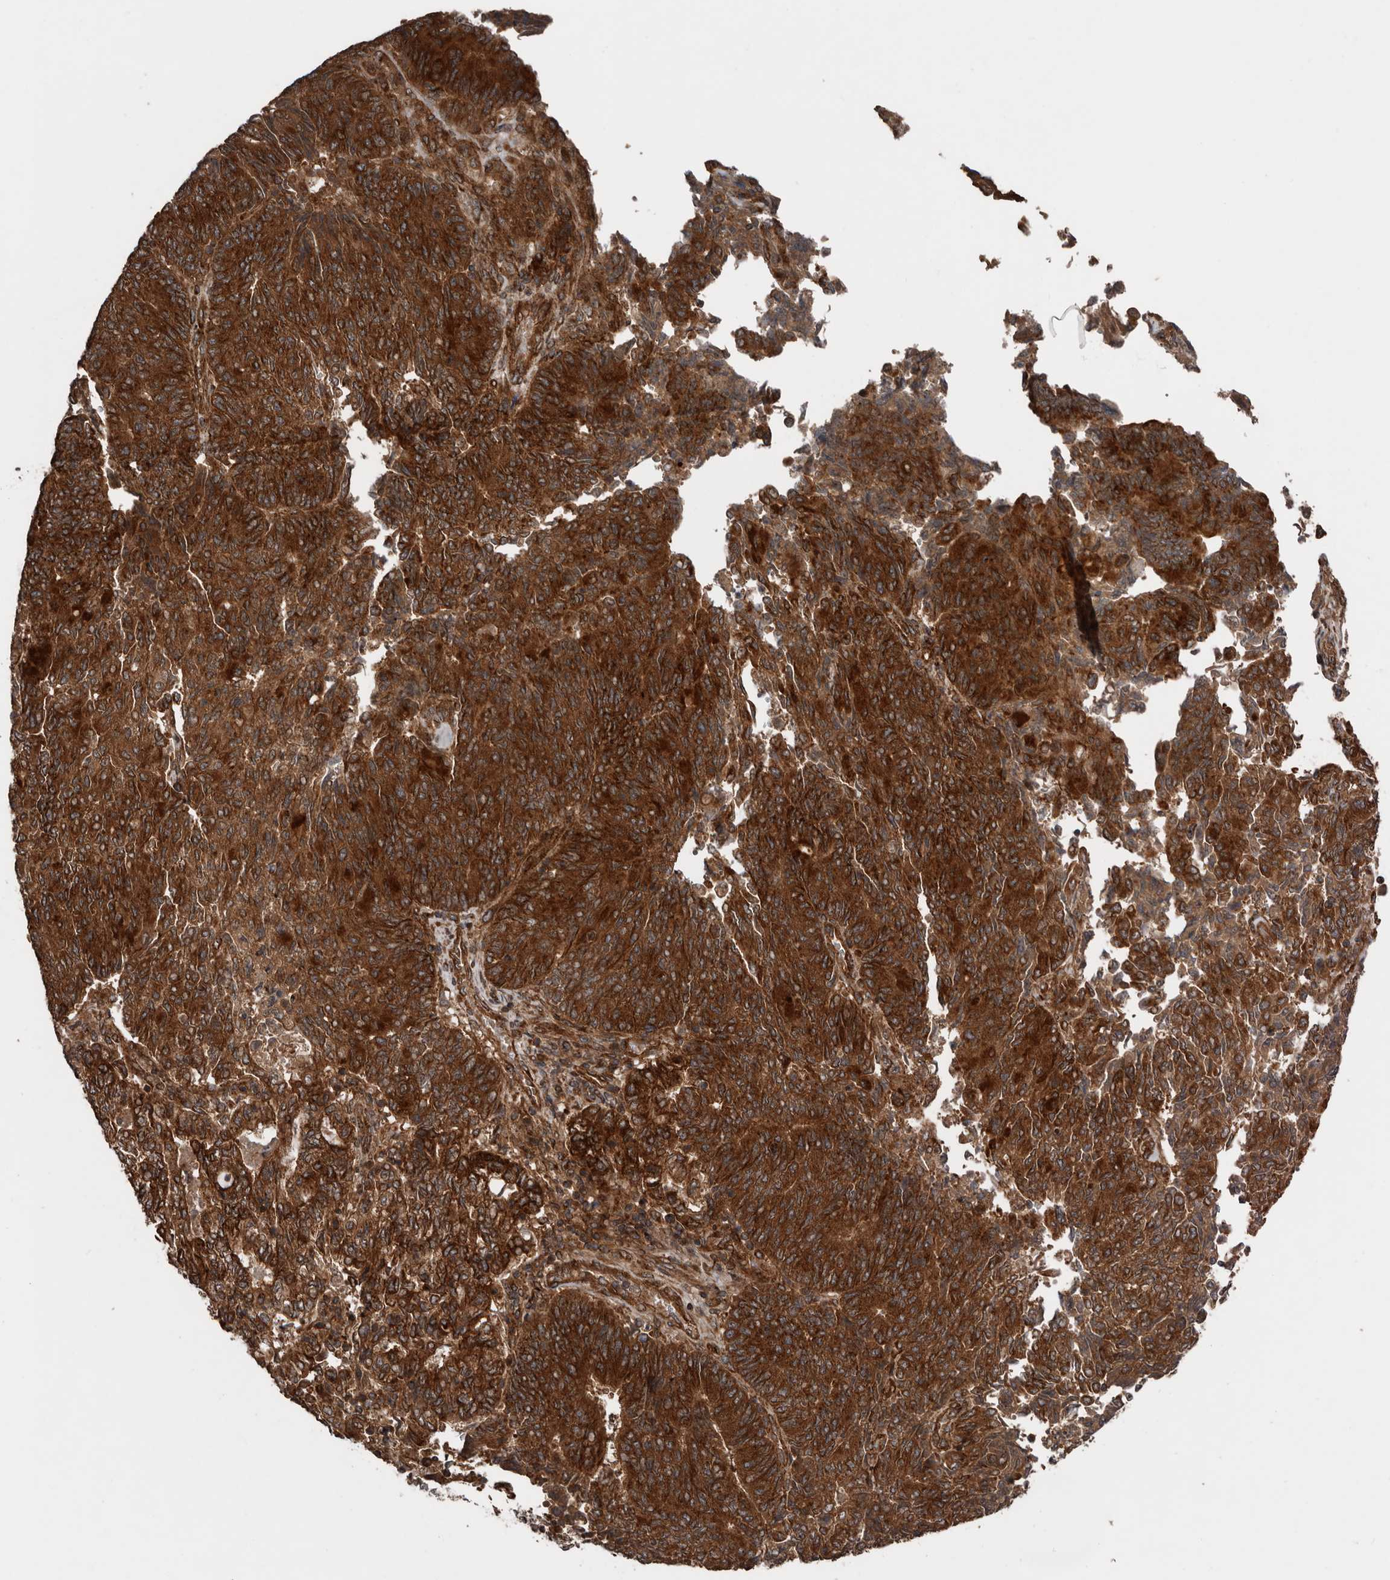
{"staining": {"intensity": "strong", "quantity": ">75%", "location": "cytoplasmic/membranous"}, "tissue": "endometrial cancer", "cell_type": "Tumor cells", "image_type": "cancer", "snomed": [{"axis": "morphology", "description": "Adenocarcinoma, NOS"}, {"axis": "topography", "description": "Endometrium"}], "caption": "Immunohistochemical staining of human endometrial cancer (adenocarcinoma) exhibits high levels of strong cytoplasmic/membranous protein expression in about >75% of tumor cells. The staining was performed using DAB (3,3'-diaminobenzidine), with brown indicating positive protein expression. Nuclei are stained blue with hematoxylin.", "gene": "CCDC190", "patient": {"sex": "female", "age": 80}}